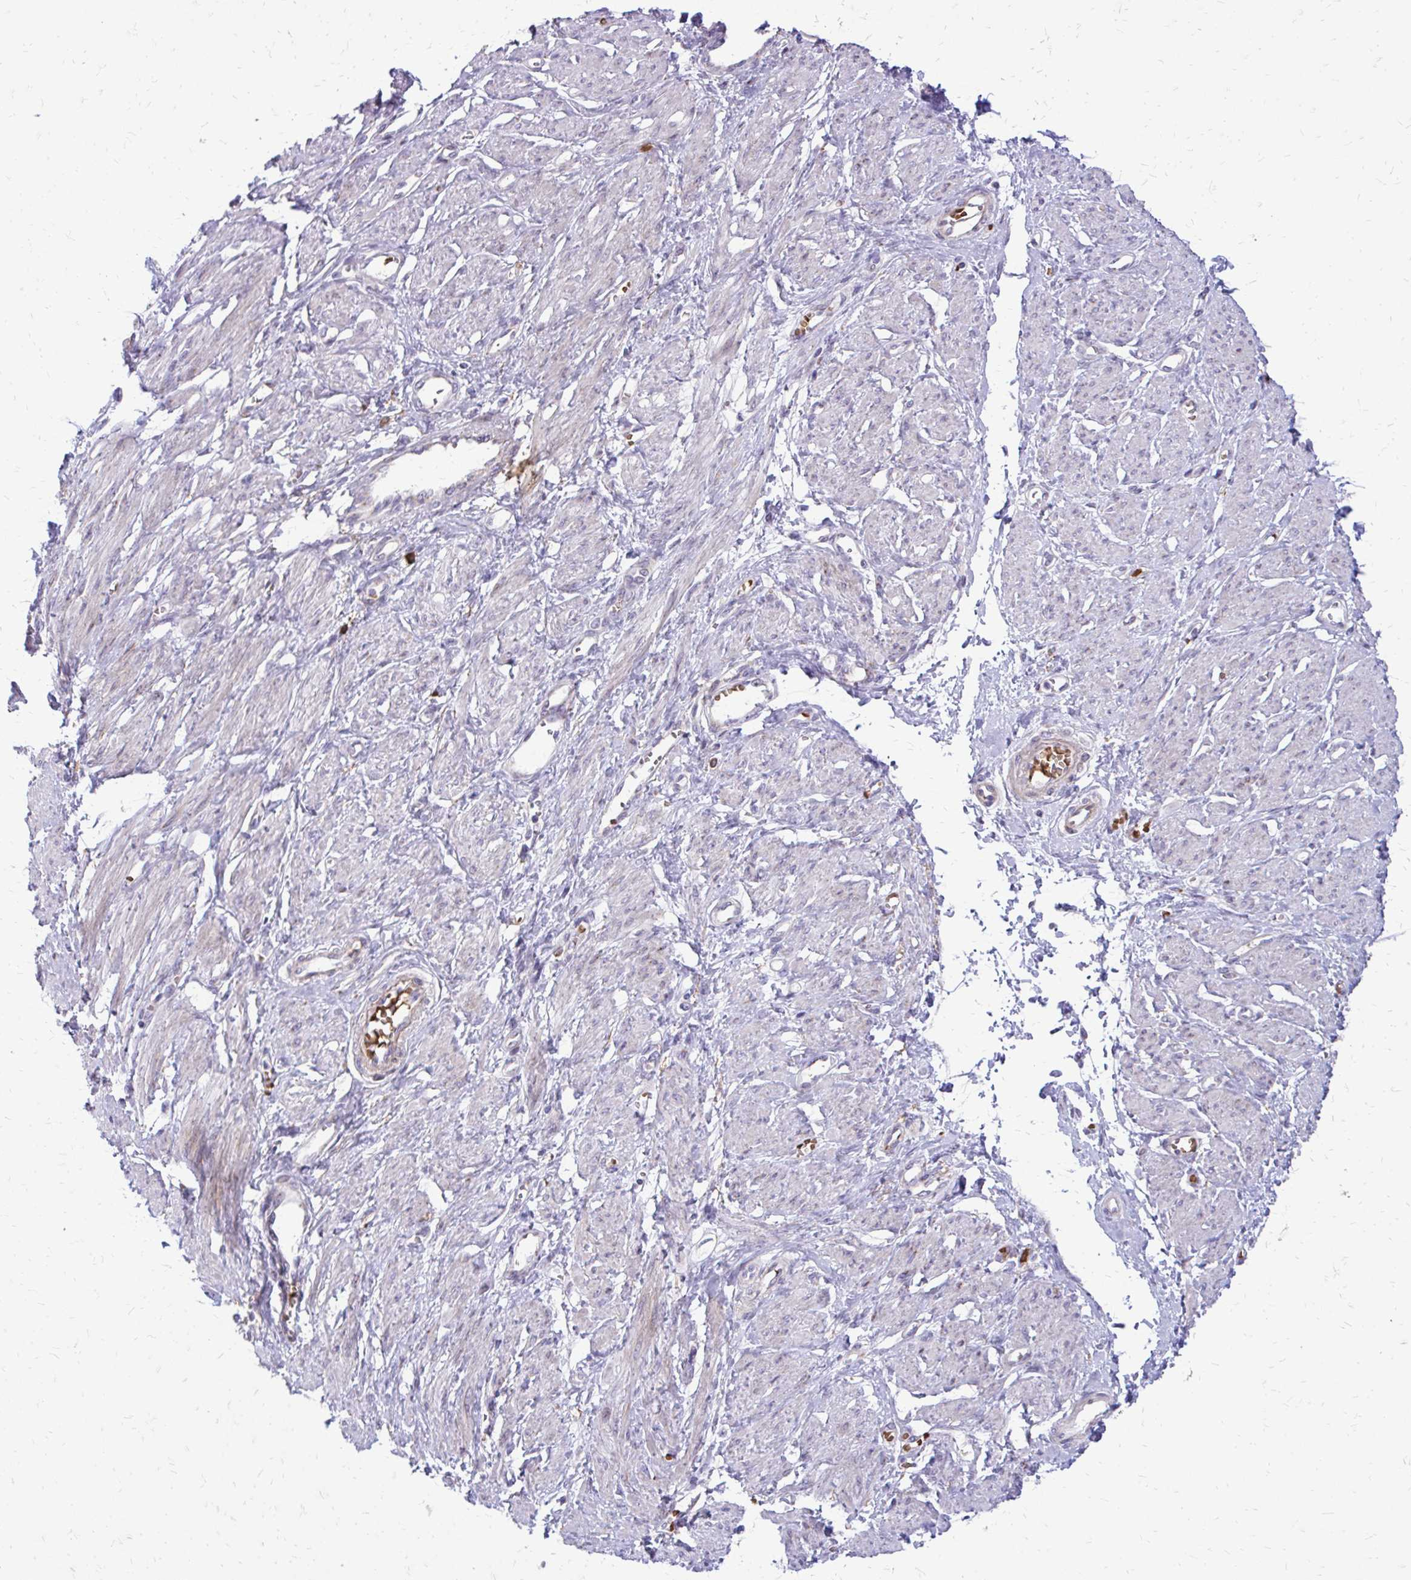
{"staining": {"intensity": "negative", "quantity": "none", "location": "none"}, "tissue": "smooth muscle", "cell_type": "Smooth muscle cells", "image_type": "normal", "snomed": [{"axis": "morphology", "description": "Normal tissue, NOS"}, {"axis": "topography", "description": "Smooth muscle"}, {"axis": "topography", "description": "Uterus"}], "caption": "There is no significant positivity in smooth muscle cells of smooth muscle. (Brightfield microscopy of DAB (3,3'-diaminobenzidine) IHC at high magnification).", "gene": "FUNDC2", "patient": {"sex": "female", "age": 39}}